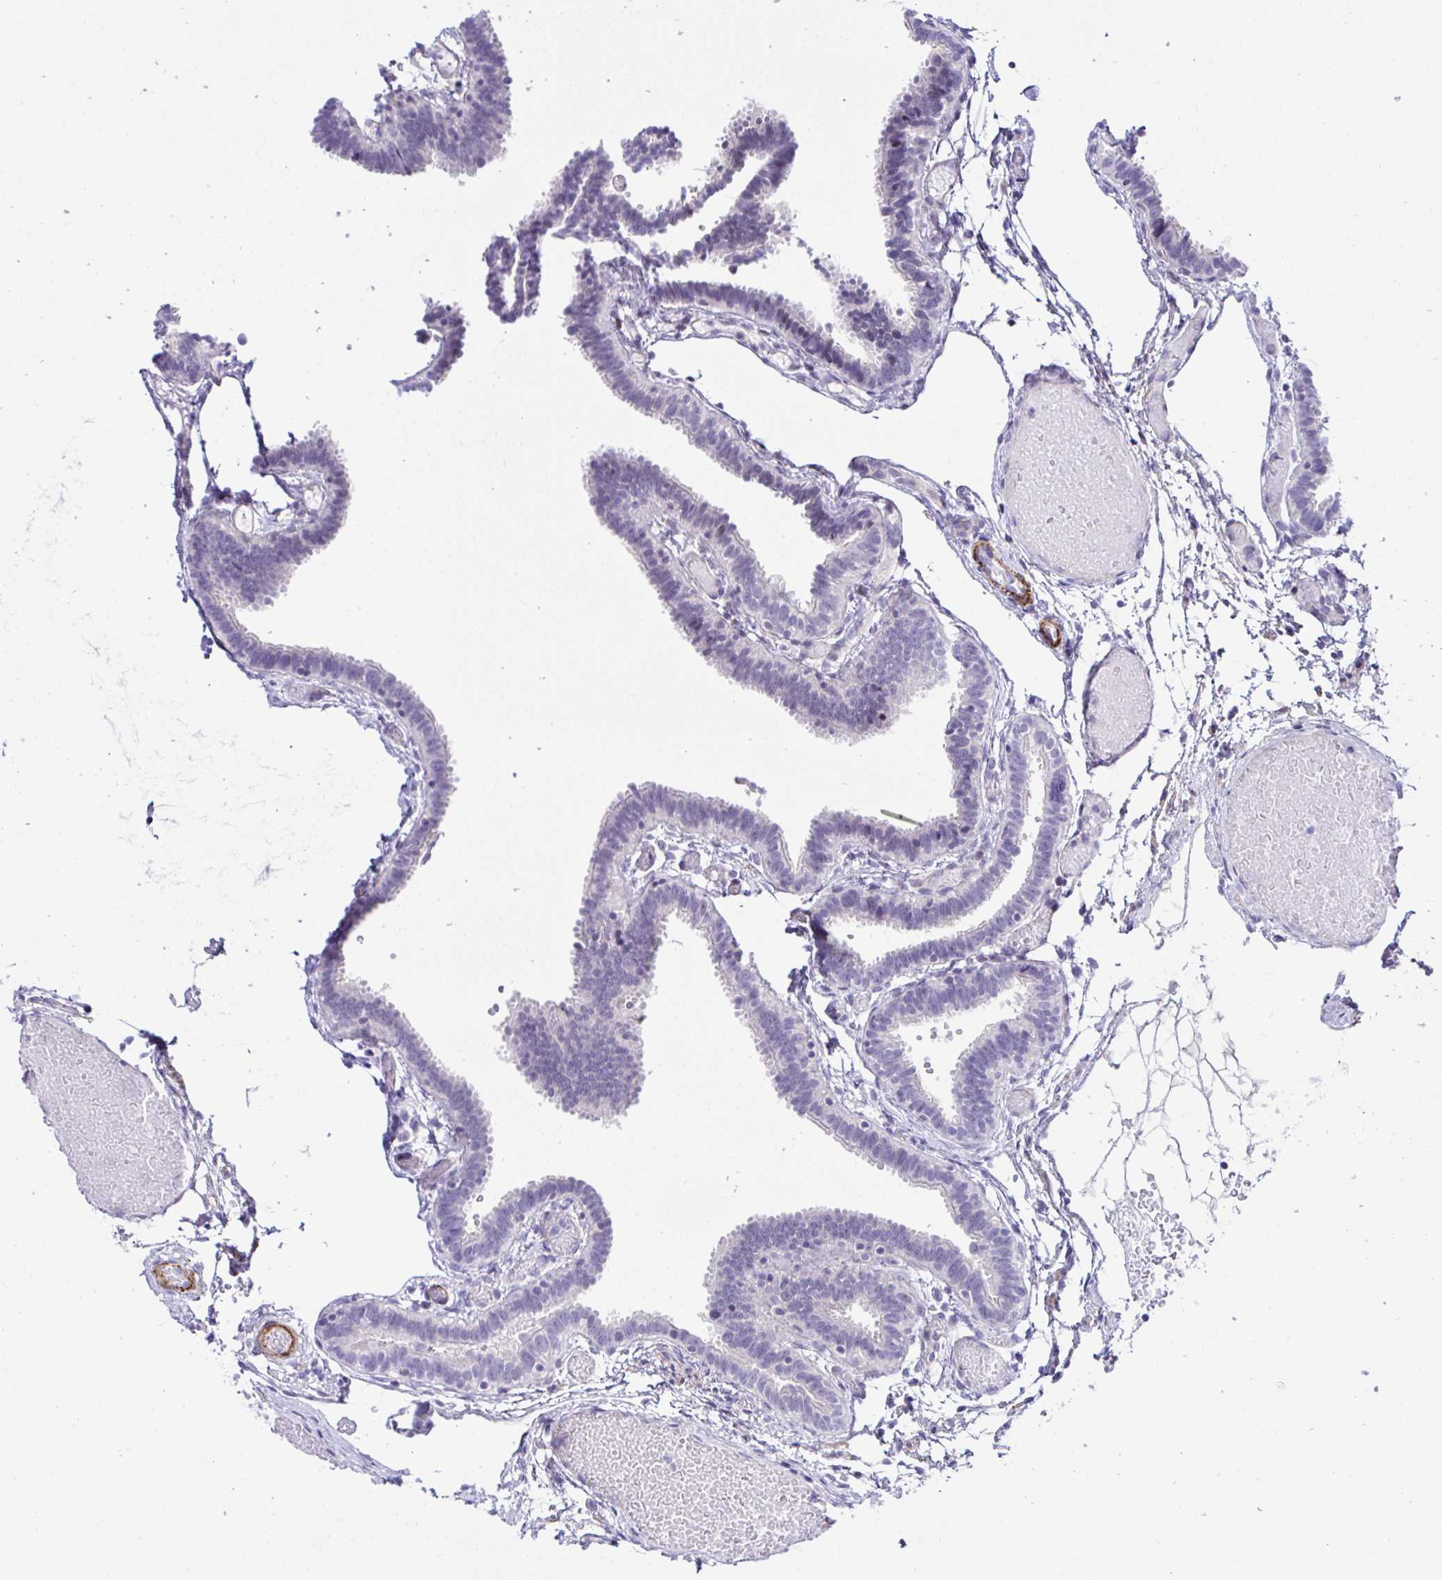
{"staining": {"intensity": "negative", "quantity": "none", "location": "none"}, "tissue": "fallopian tube", "cell_type": "Glandular cells", "image_type": "normal", "snomed": [{"axis": "morphology", "description": "Normal tissue, NOS"}, {"axis": "topography", "description": "Fallopian tube"}], "caption": "Immunohistochemistry histopathology image of benign fallopian tube: human fallopian tube stained with DAB (3,3'-diaminobenzidine) demonstrates no significant protein positivity in glandular cells.", "gene": "FBXO34", "patient": {"sex": "female", "age": 37}}